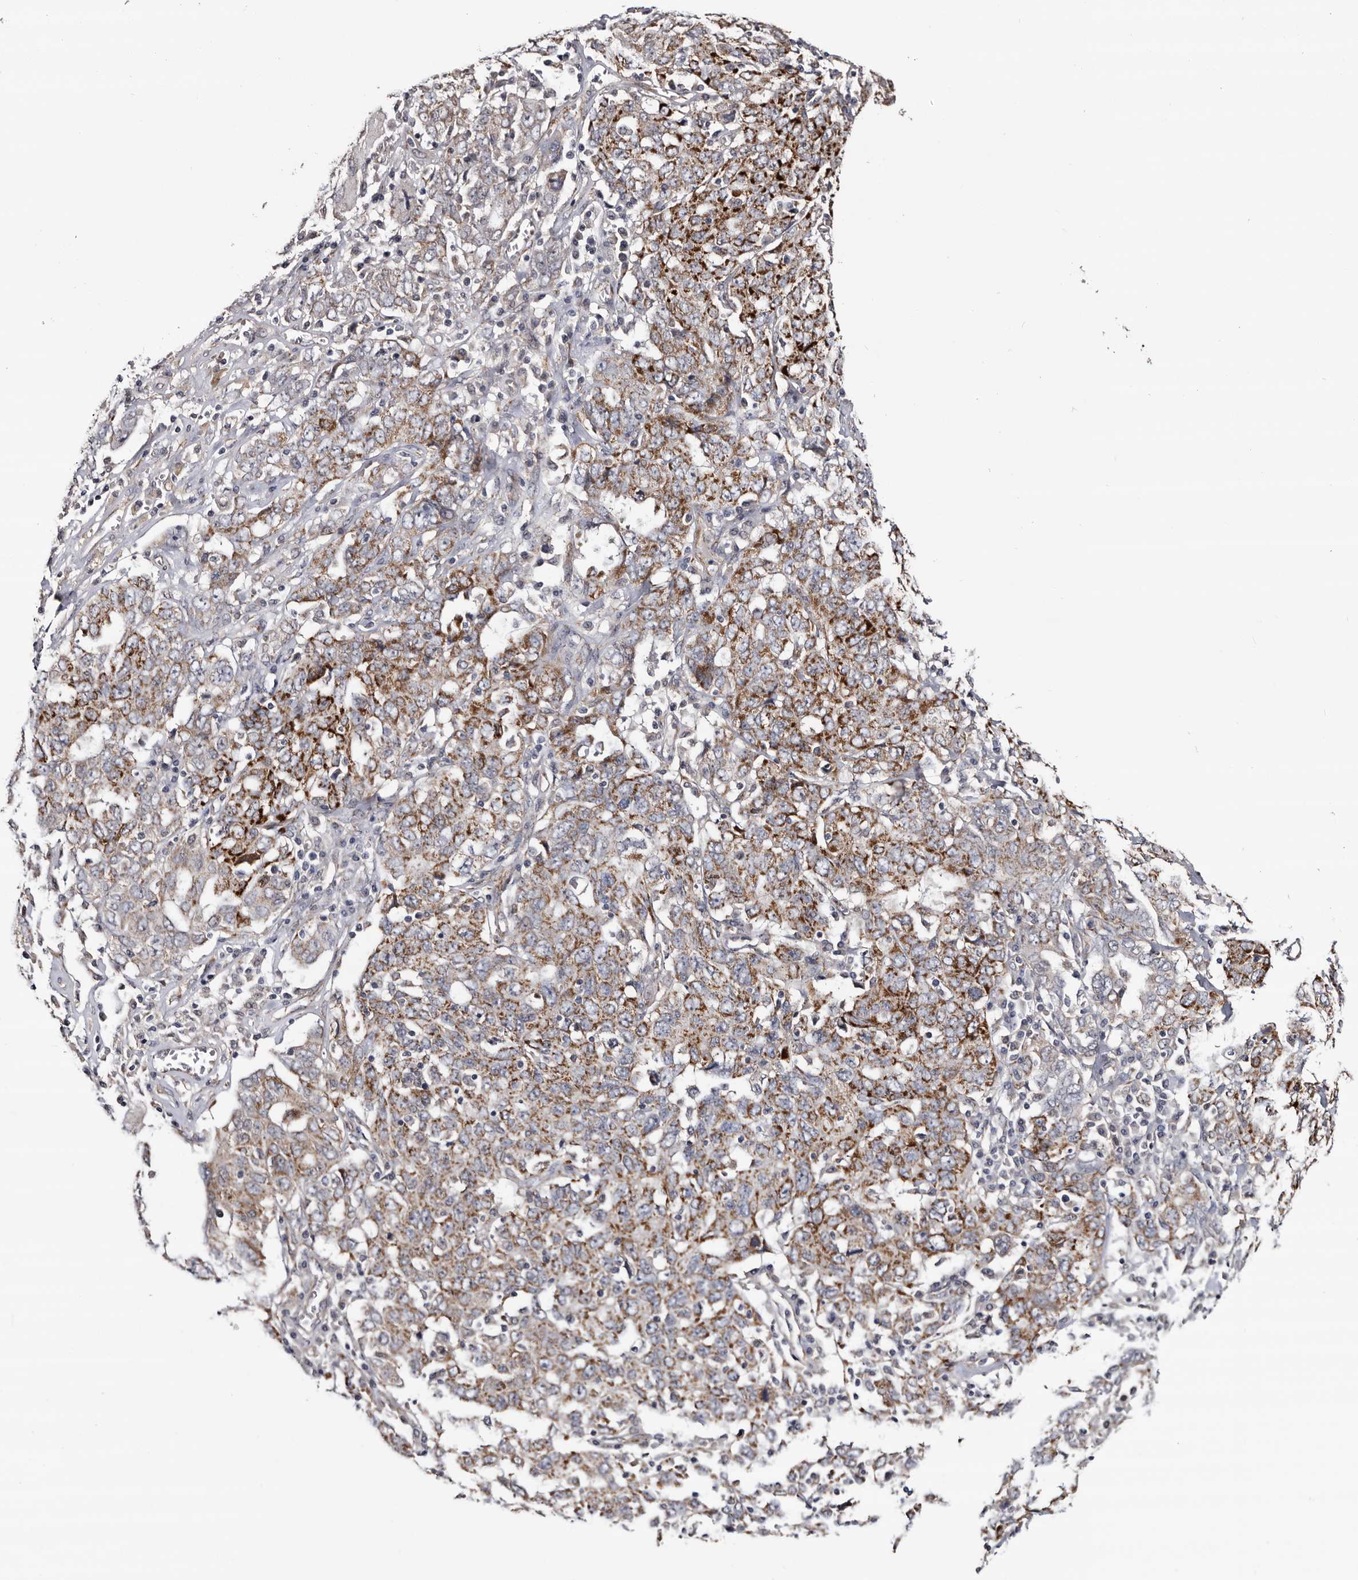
{"staining": {"intensity": "strong", "quantity": ">75%", "location": "cytoplasmic/membranous"}, "tissue": "ovarian cancer", "cell_type": "Tumor cells", "image_type": "cancer", "snomed": [{"axis": "morphology", "description": "Carcinoma, endometroid"}, {"axis": "topography", "description": "Ovary"}], "caption": "This image shows immunohistochemistry (IHC) staining of human ovarian cancer (endometroid carcinoma), with high strong cytoplasmic/membranous staining in about >75% of tumor cells.", "gene": "ARMCX2", "patient": {"sex": "female", "age": 62}}